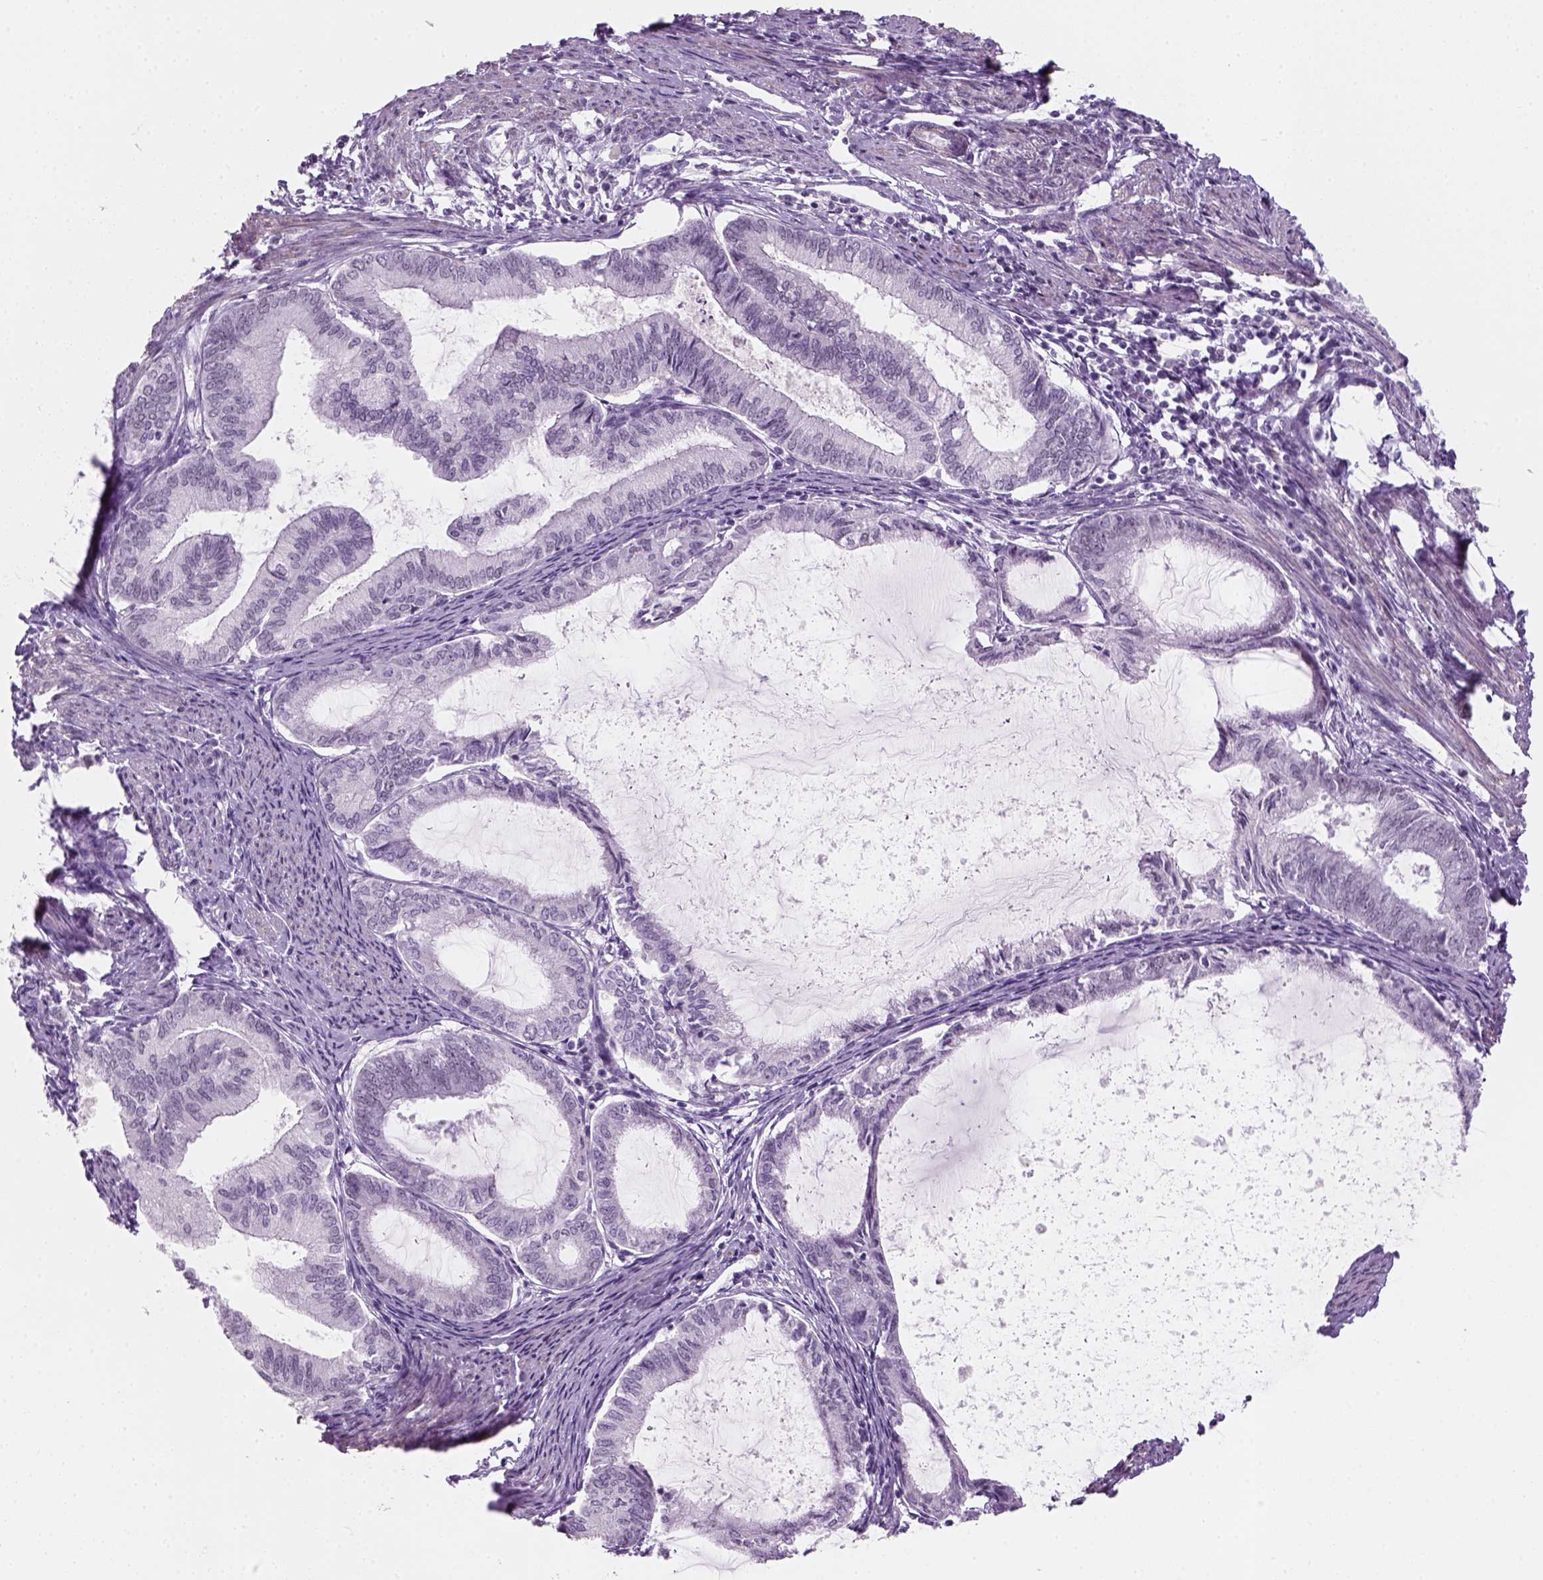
{"staining": {"intensity": "negative", "quantity": "none", "location": "none"}, "tissue": "endometrial cancer", "cell_type": "Tumor cells", "image_type": "cancer", "snomed": [{"axis": "morphology", "description": "Adenocarcinoma, NOS"}, {"axis": "topography", "description": "Endometrium"}], "caption": "Tumor cells are negative for protein expression in human adenocarcinoma (endometrial). The staining was performed using DAB (3,3'-diaminobenzidine) to visualize the protein expression in brown, while the nuclei were stained in blue with hematoxylin (Magnification: 20x).", "gene": "ZNF865", "patient": {"sex": "female", "age": 86}}